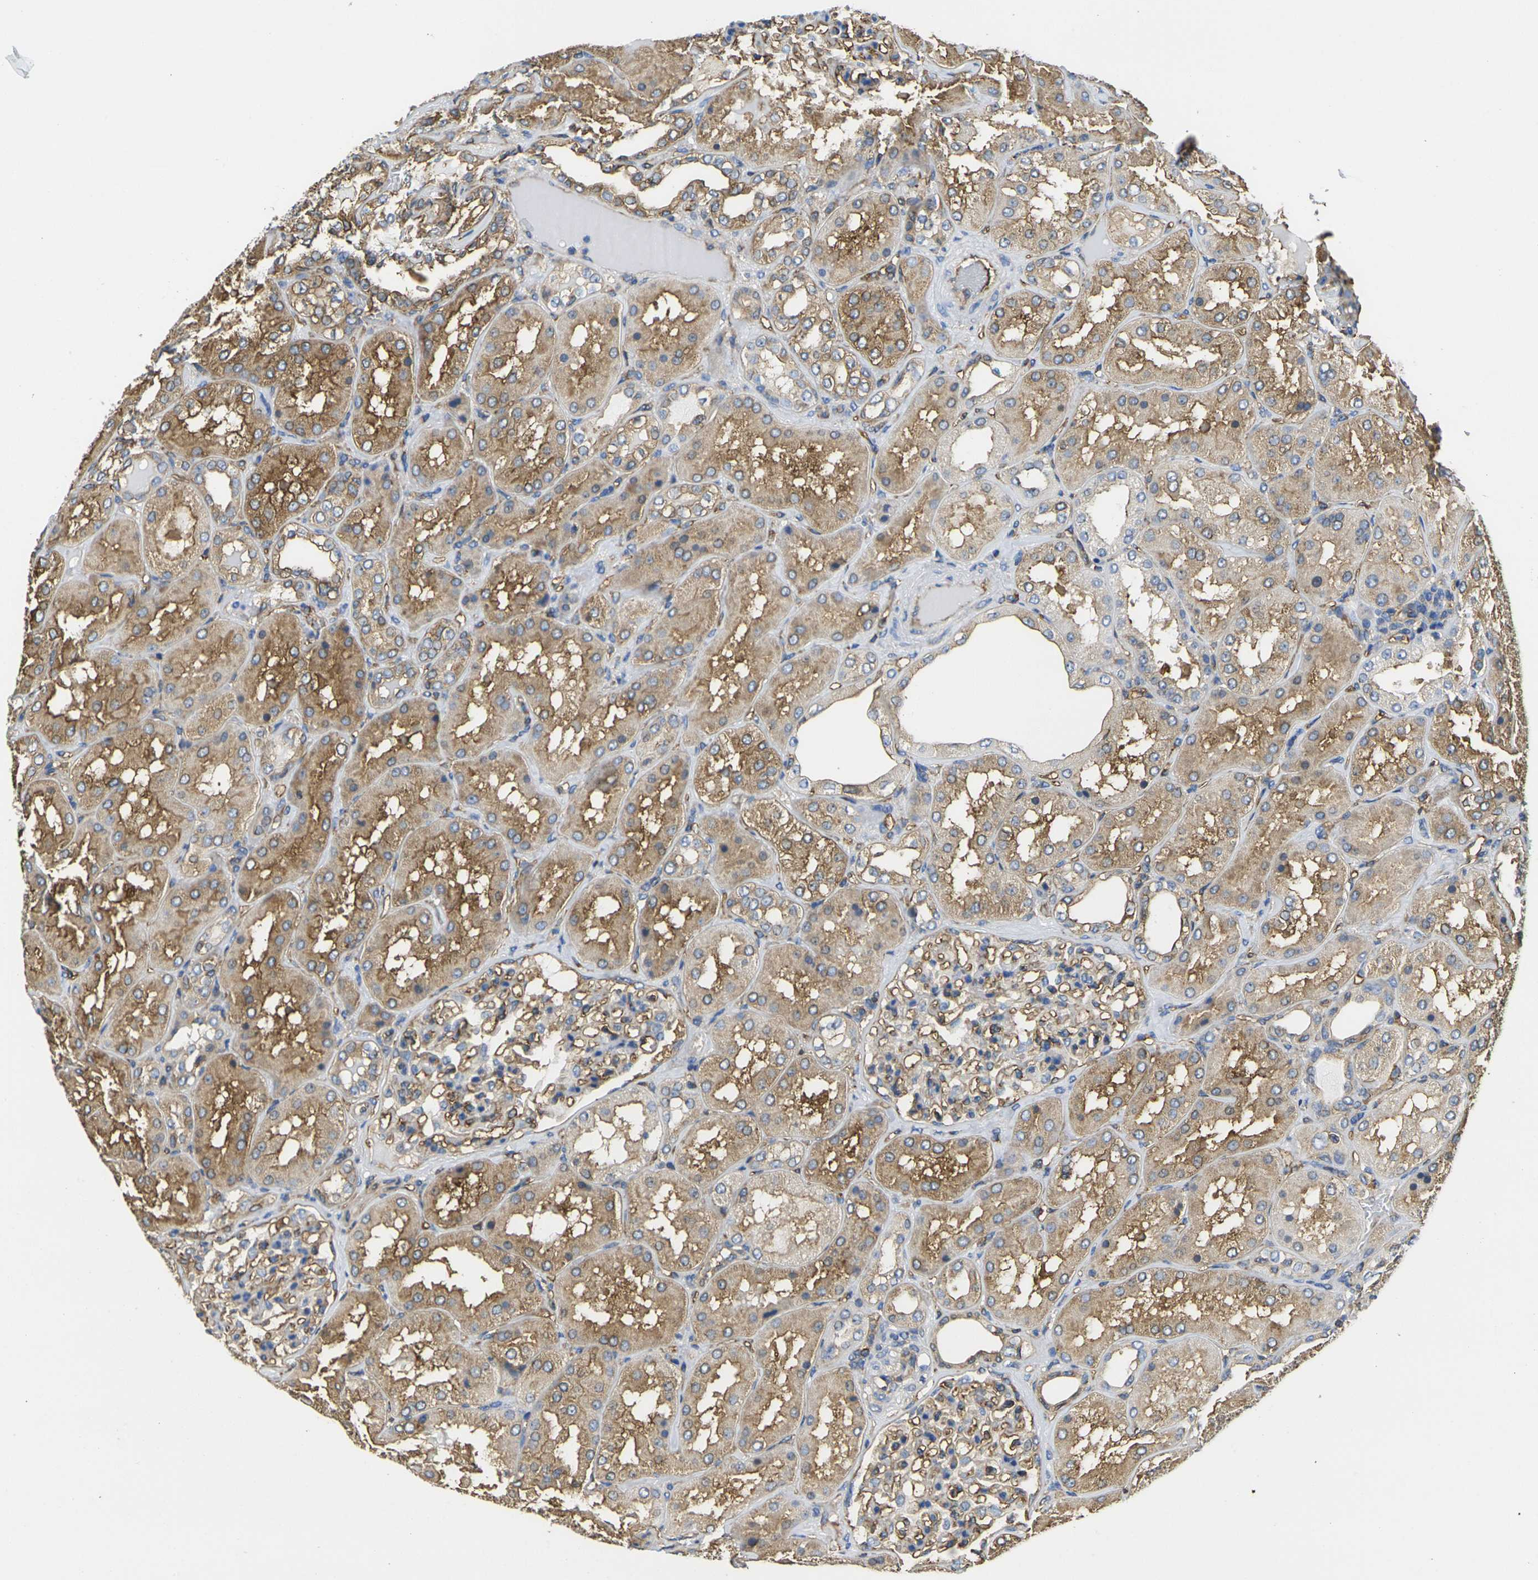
{"staining": {"intensity": "moderate", "quantity": "25%-75%", "location": "cytoplasmic/membranous"}, "tissue": "kidney", "cell_type": "Cells in glomeruli", "image_type": "normal", "snomed": [{"axis": "morphology", "description": "Normal tissue, NOS"}, {"axis": "topography", "description": "Kidney"}], "caption": "Immunohistochemical staining of benign human kidney shows 25%-75% levels of moderate cytoplasmic/membranous protein positivity in about 25%-75% of cells in glomeruli. Nuclei are stained in blue.", "gene": "FAM110D", "patient": {"sex": "female", "age": 56}}